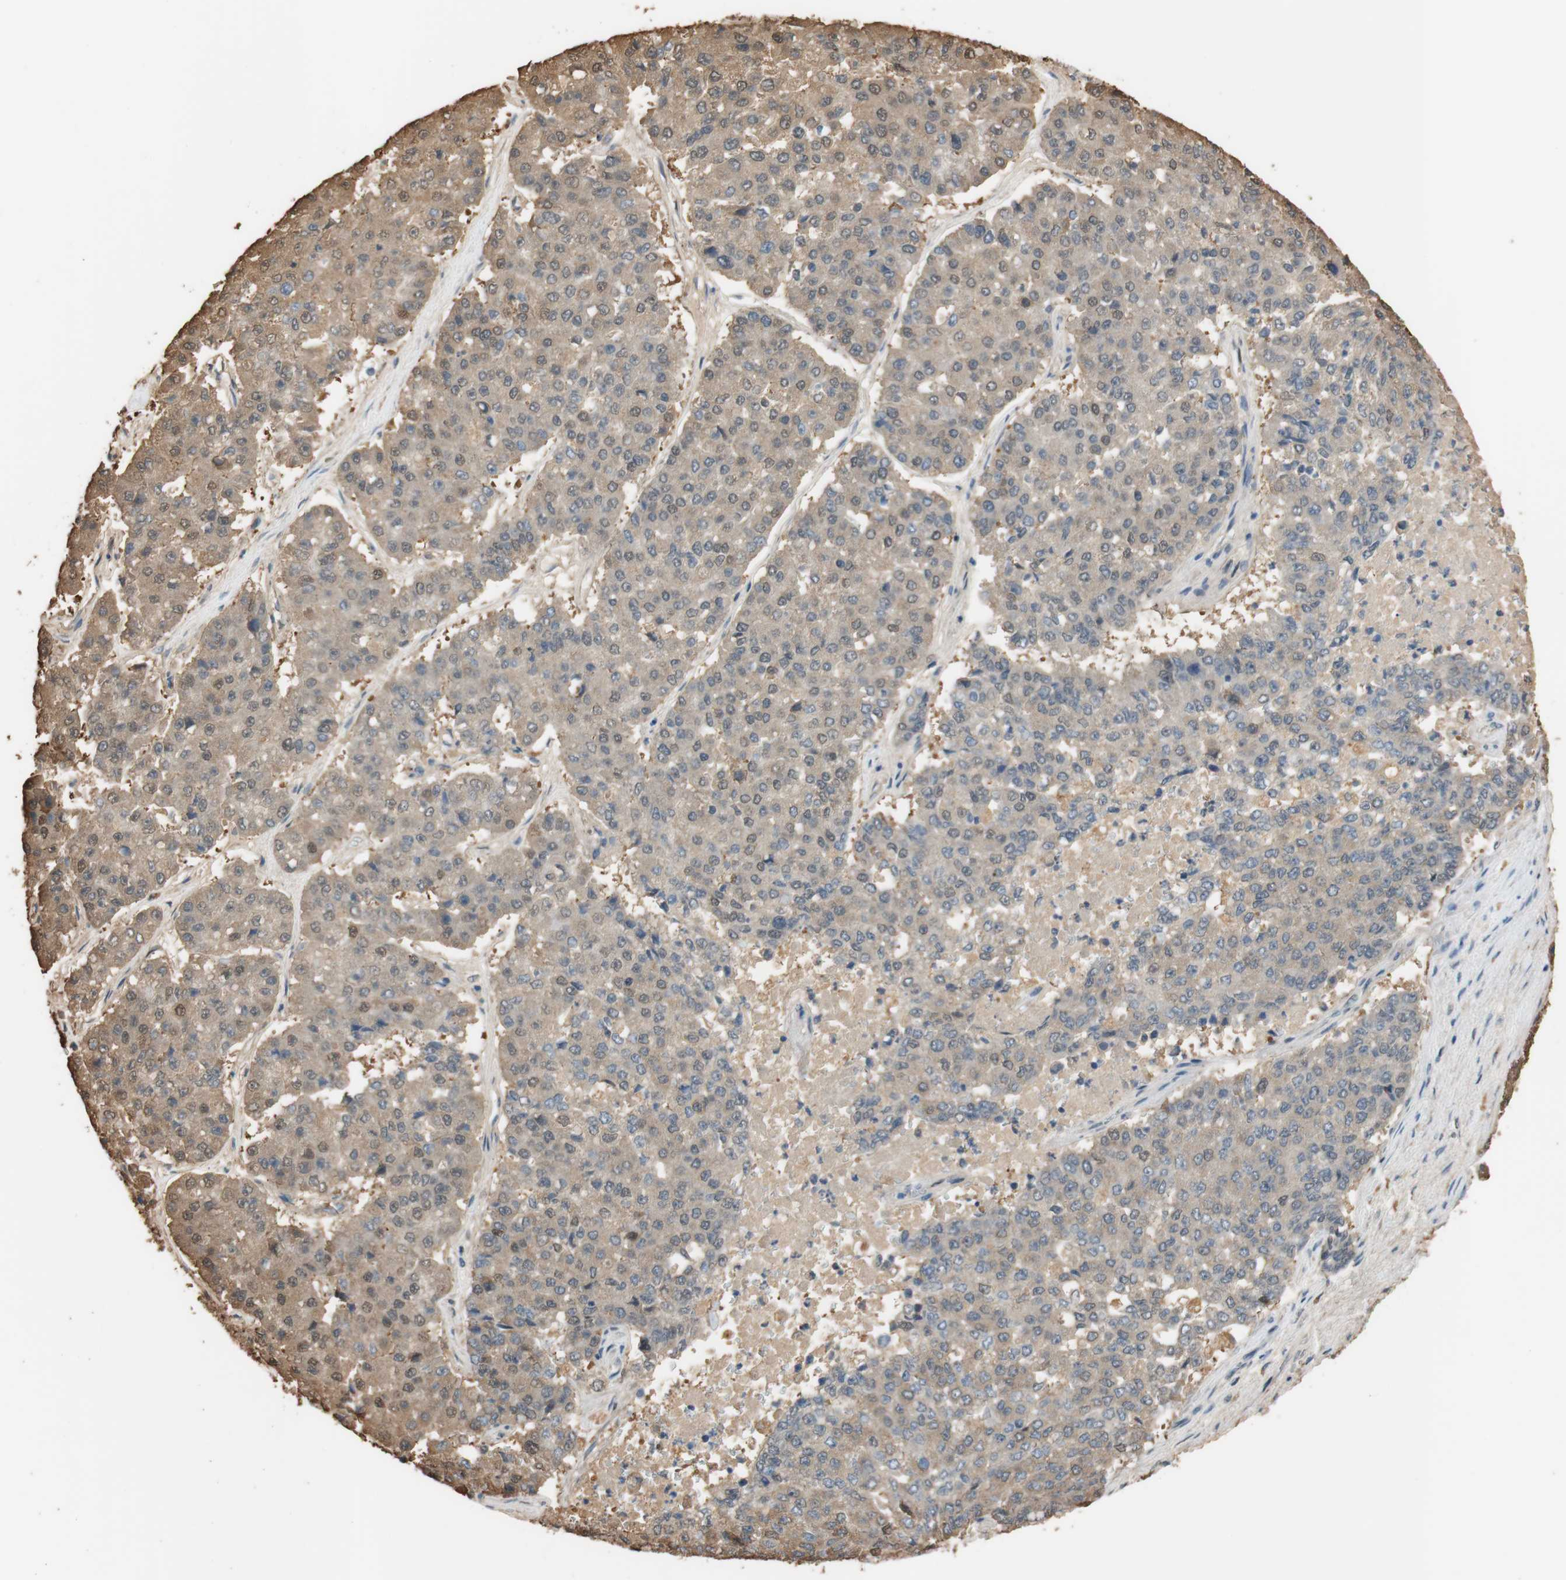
{"staining": {"intensity": "weak", "quantity": ">75%", "location": "cytoplasmic/membranous"}, "tissue": "pancreatic cancer", "cell_type": "Tumor cells", "image_type": "cancer", "snomed": [{"axis": "morphology", "description": "Adenocarcinoma, NOS"}, {"axis": "topography", "description": "Pancreas"}], "caption": "A brown stain labels weak cytoplasmic/membranous positivity of a protein in pancreatic cancer tumor cells. (brown staining indicates protein expression, while blue staining denotes nuclei).", "gene": "ALDH1A2", "patient": {"sex": "male", "age": 50}}